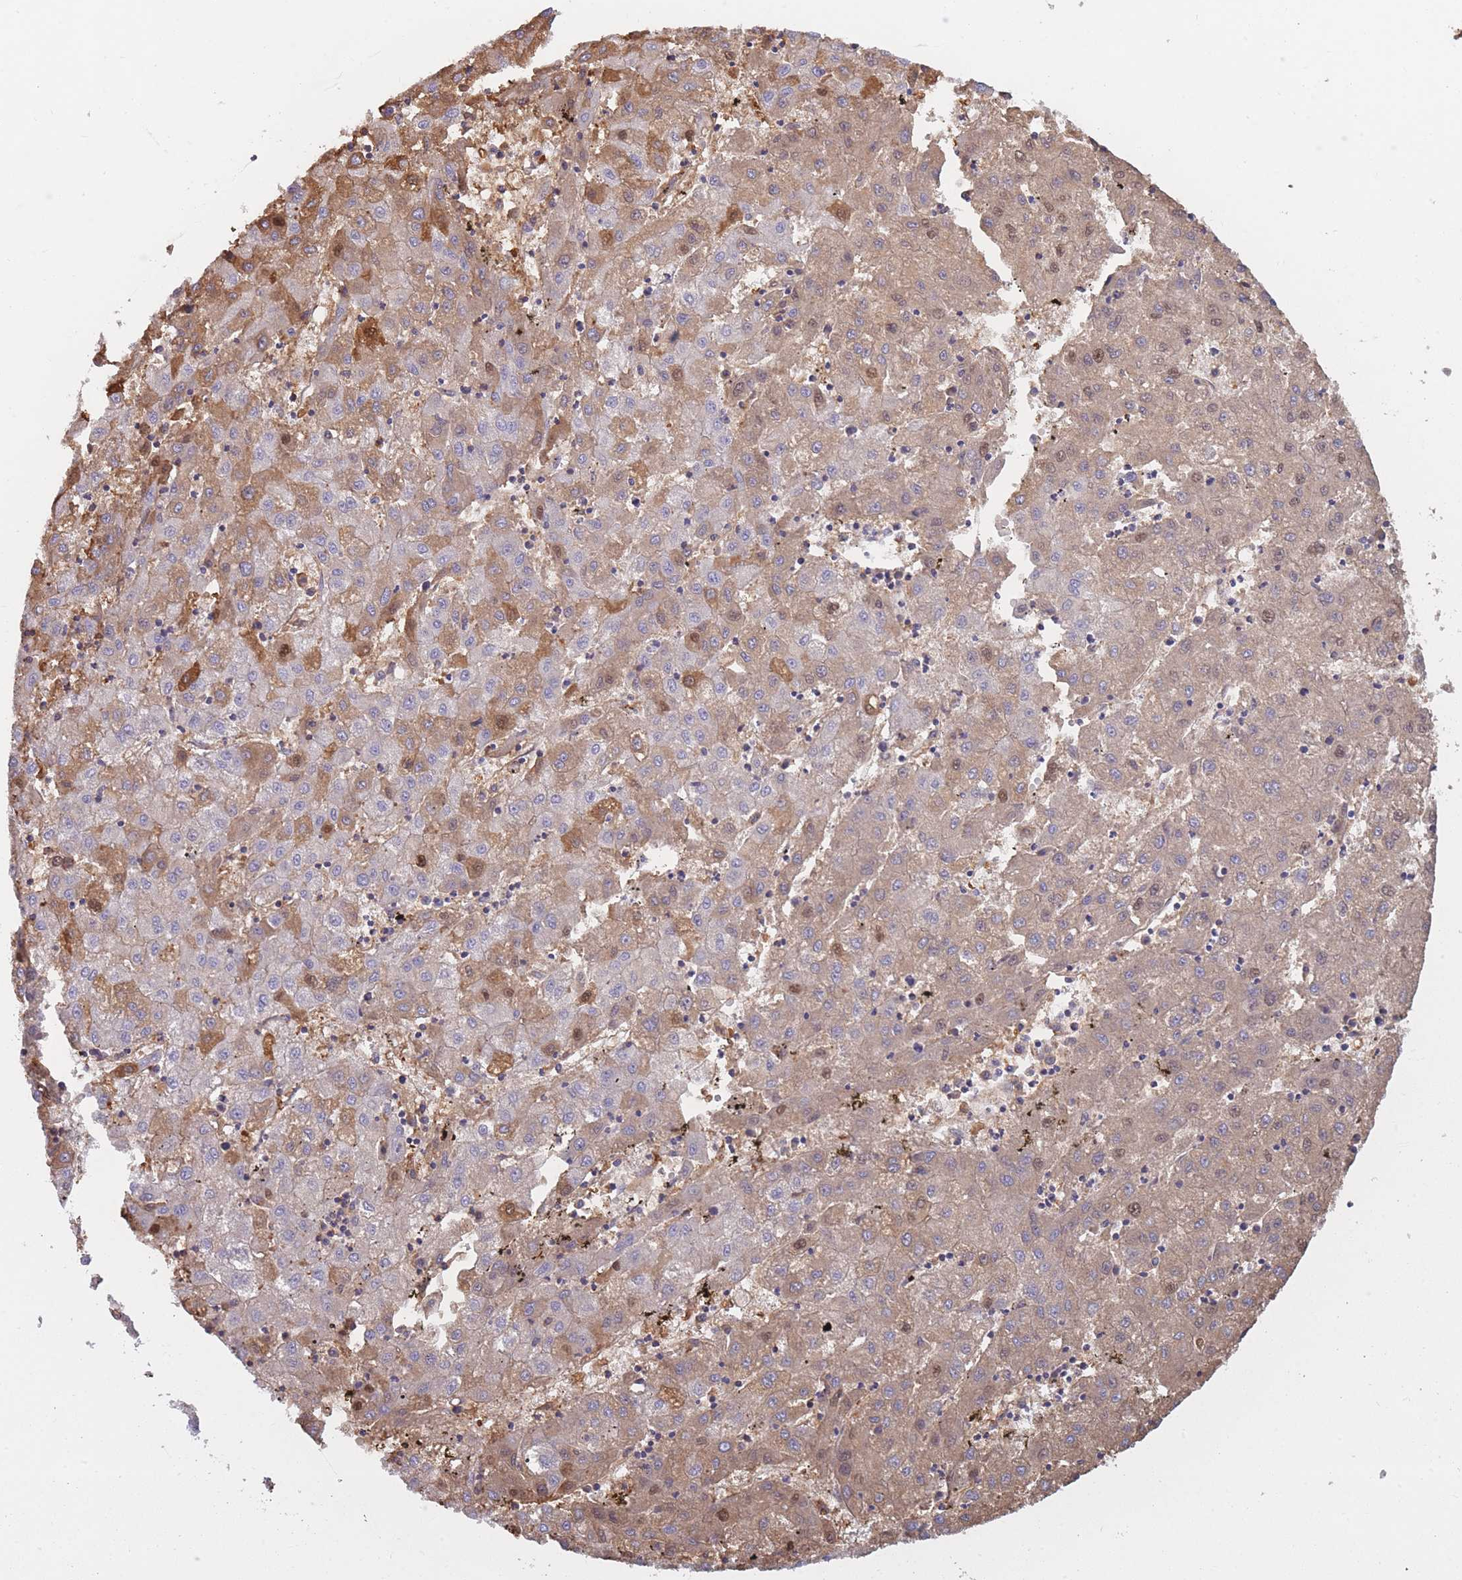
{"staining": {"intensity": "moderate", "quantity": "<25%", "location": "cytoplasmic/membranous"}, "tissue": "liver cancer", "cell_type": "Tumor cells", "image_type": "cancer", "snomed": [{"axis": "morphology", "description": "Carcinoma, Hepatocellular, NOS"}, {"axis": "topography", "description": "Liver"}], "caption": "Liver cancer stained for a protein (brown) exhibits moderate cytoplasmic/membranous positive staining in about <25% of tumor cells.", "gene": "KAT2A", "patient": {"sex": "male", "age": 72}}